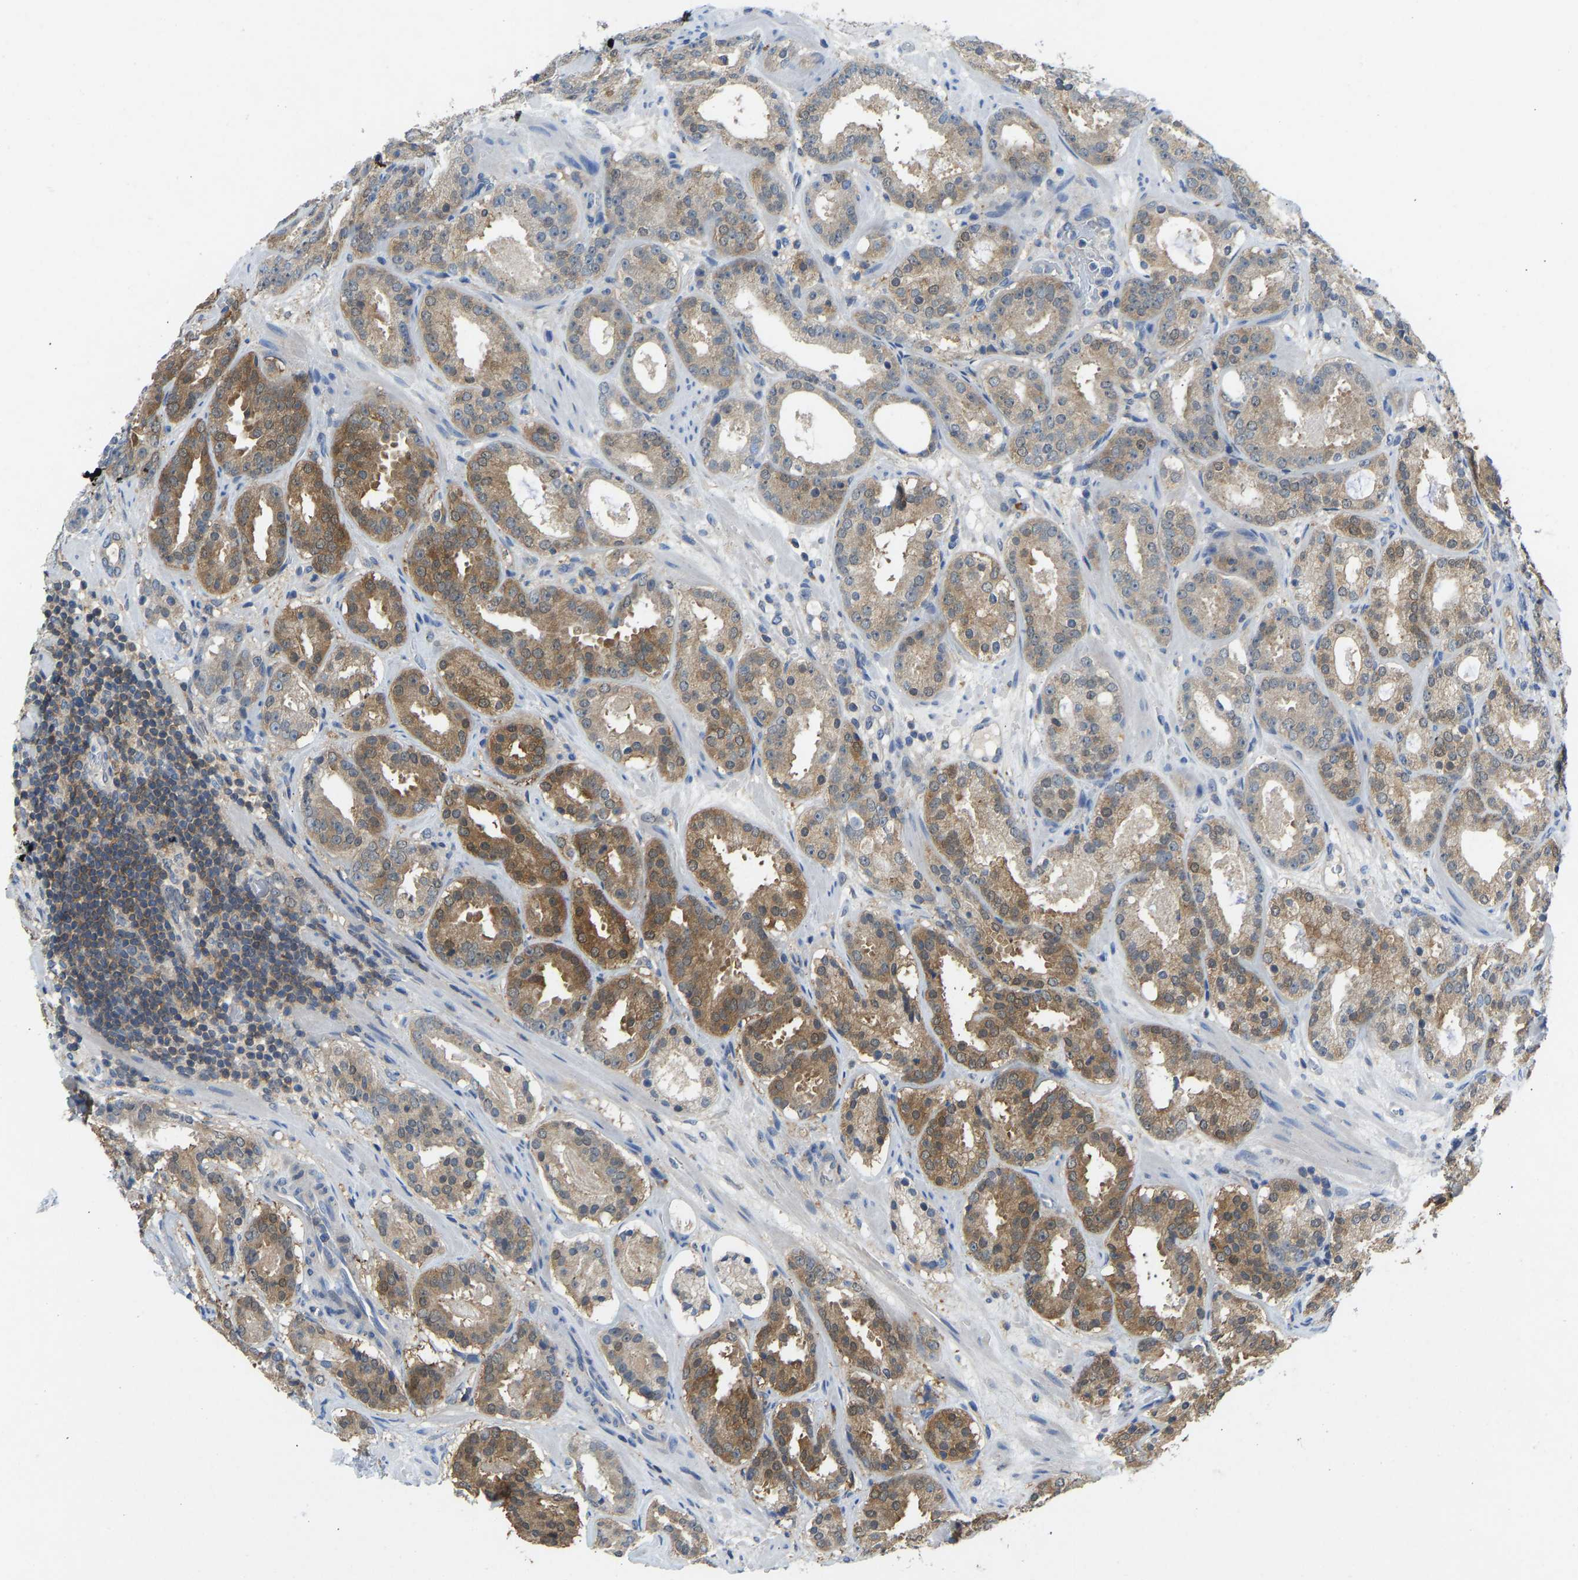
{"staining": {"intensity": "moderate", "quantity": ">75%", "location": "cytoplasmic/membranous"}, "tissue": "prostate cancer", "cell_type": "Tumor cells", "image_type": "cancer", "snomed": [{"axis": "morphology", "description": "Adenocarcinoma, Low grade"}, {"axis": "topography", "description": "Prostate"}], "caption": "Prostate cancer stained with immunohistochemistry demonstrates moderate cytoplasmic/membranous positivity in approximately >75% of tumor cells.", "gene": "NDRG3", "patient": {"sex": "male", "age": 69}}